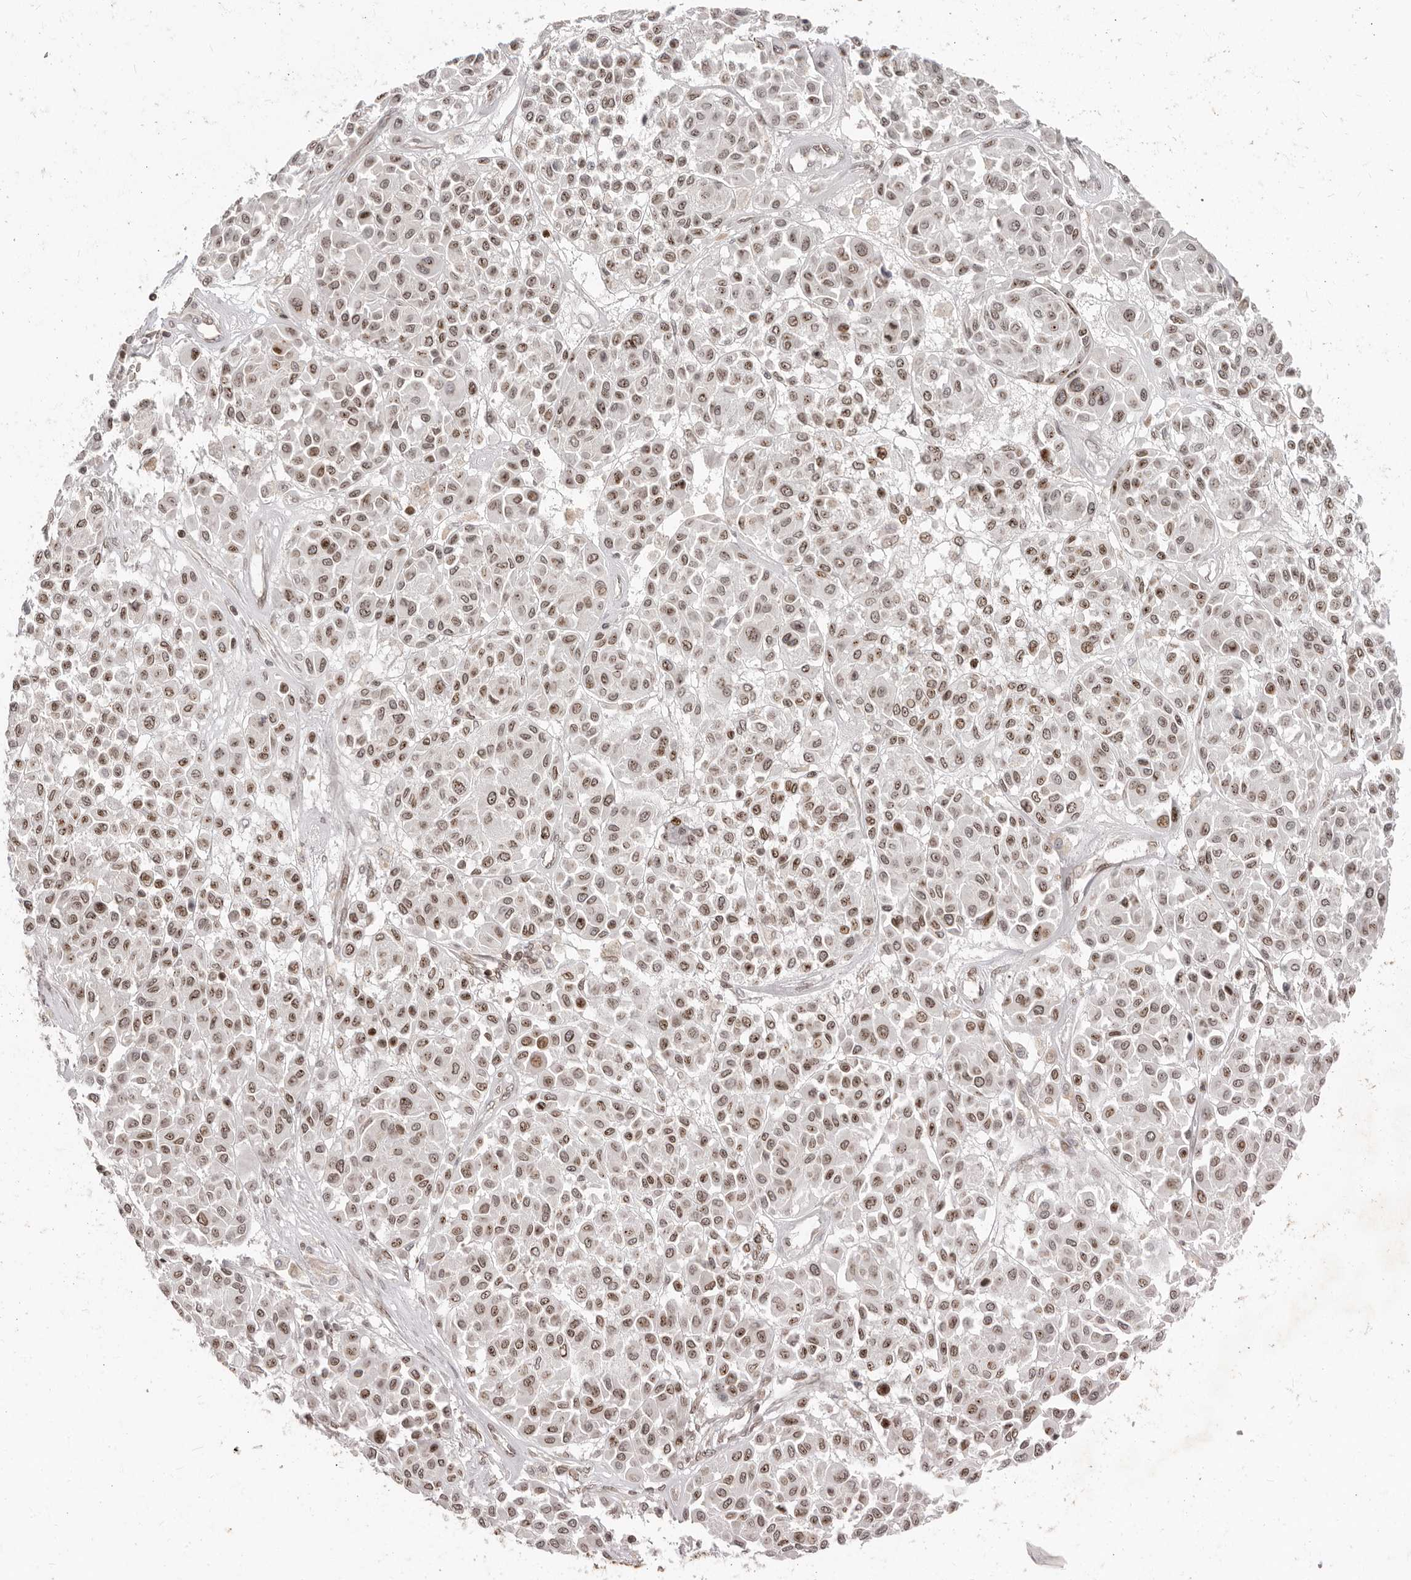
{"staining": {"intensity": "moderate", "quantity": ">75%", "location": "nuclear"}, "tissue": "melanoma", "cell_type": "Tumor cells", "image_type": "cancer", "snomed": [{"axis": "morphology", "description": "Malignant melanoma, Metastatic site"}, {"axis": "topography", "description": "Soft tissue"}], "caption": "A brown stain highlights moderate nuclear positivity of a protein in melanoma tumor cells. The staining was performed using DAB (3,3'-diaminobenzidine) to visualize the protein expression in brown, while the nuclei were stained in blue with hematoxylin (Magnification: 20x).", "gene": "NUP153", "patient": {"sex": "male", "age": 41}}